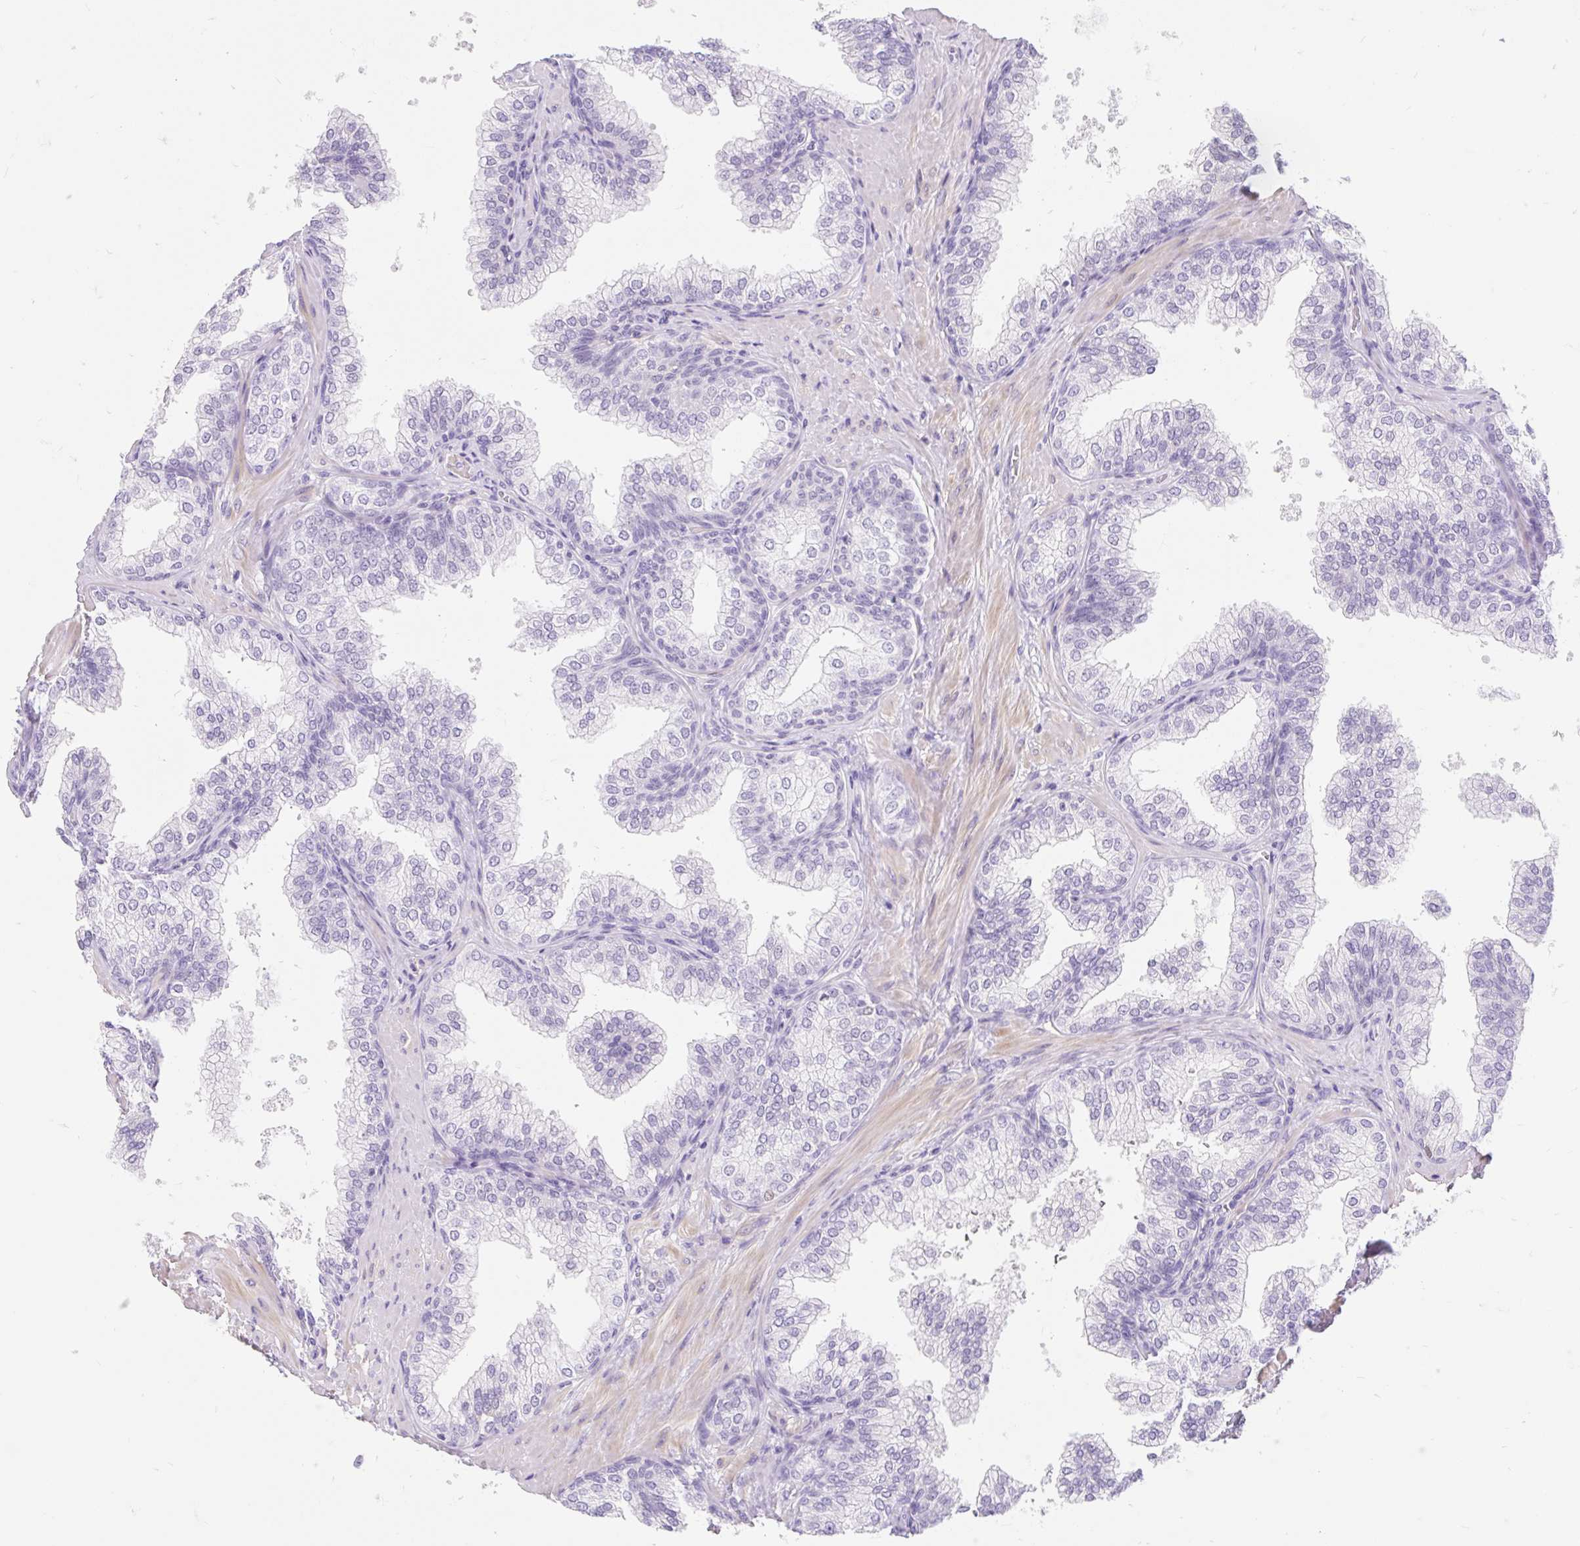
{"staining": {"intensity": "negative", "quantity": "none", "location": "none"}, "tissue": "prostate", "cell_type": "Glandular cells", "image_type": "normal", "snomed": [{"axis": "morphology", "description": "Normal tissue, NOS"}, {"axis": "topography", "description": "Prostate"}], "caption": "High power microscopy histopathology image of an immunohistochemistry micrograph of benign prostate, revealing no significant staining in glandular cells. Brightfield microscopy of IHC stained with DAB (3,3'-diaminobenzidine) (brown) and hematoxylin (blue), captured at high magnification.", "gene": "SLC28A1", "patient": {"sex": "male", "age": 60}}